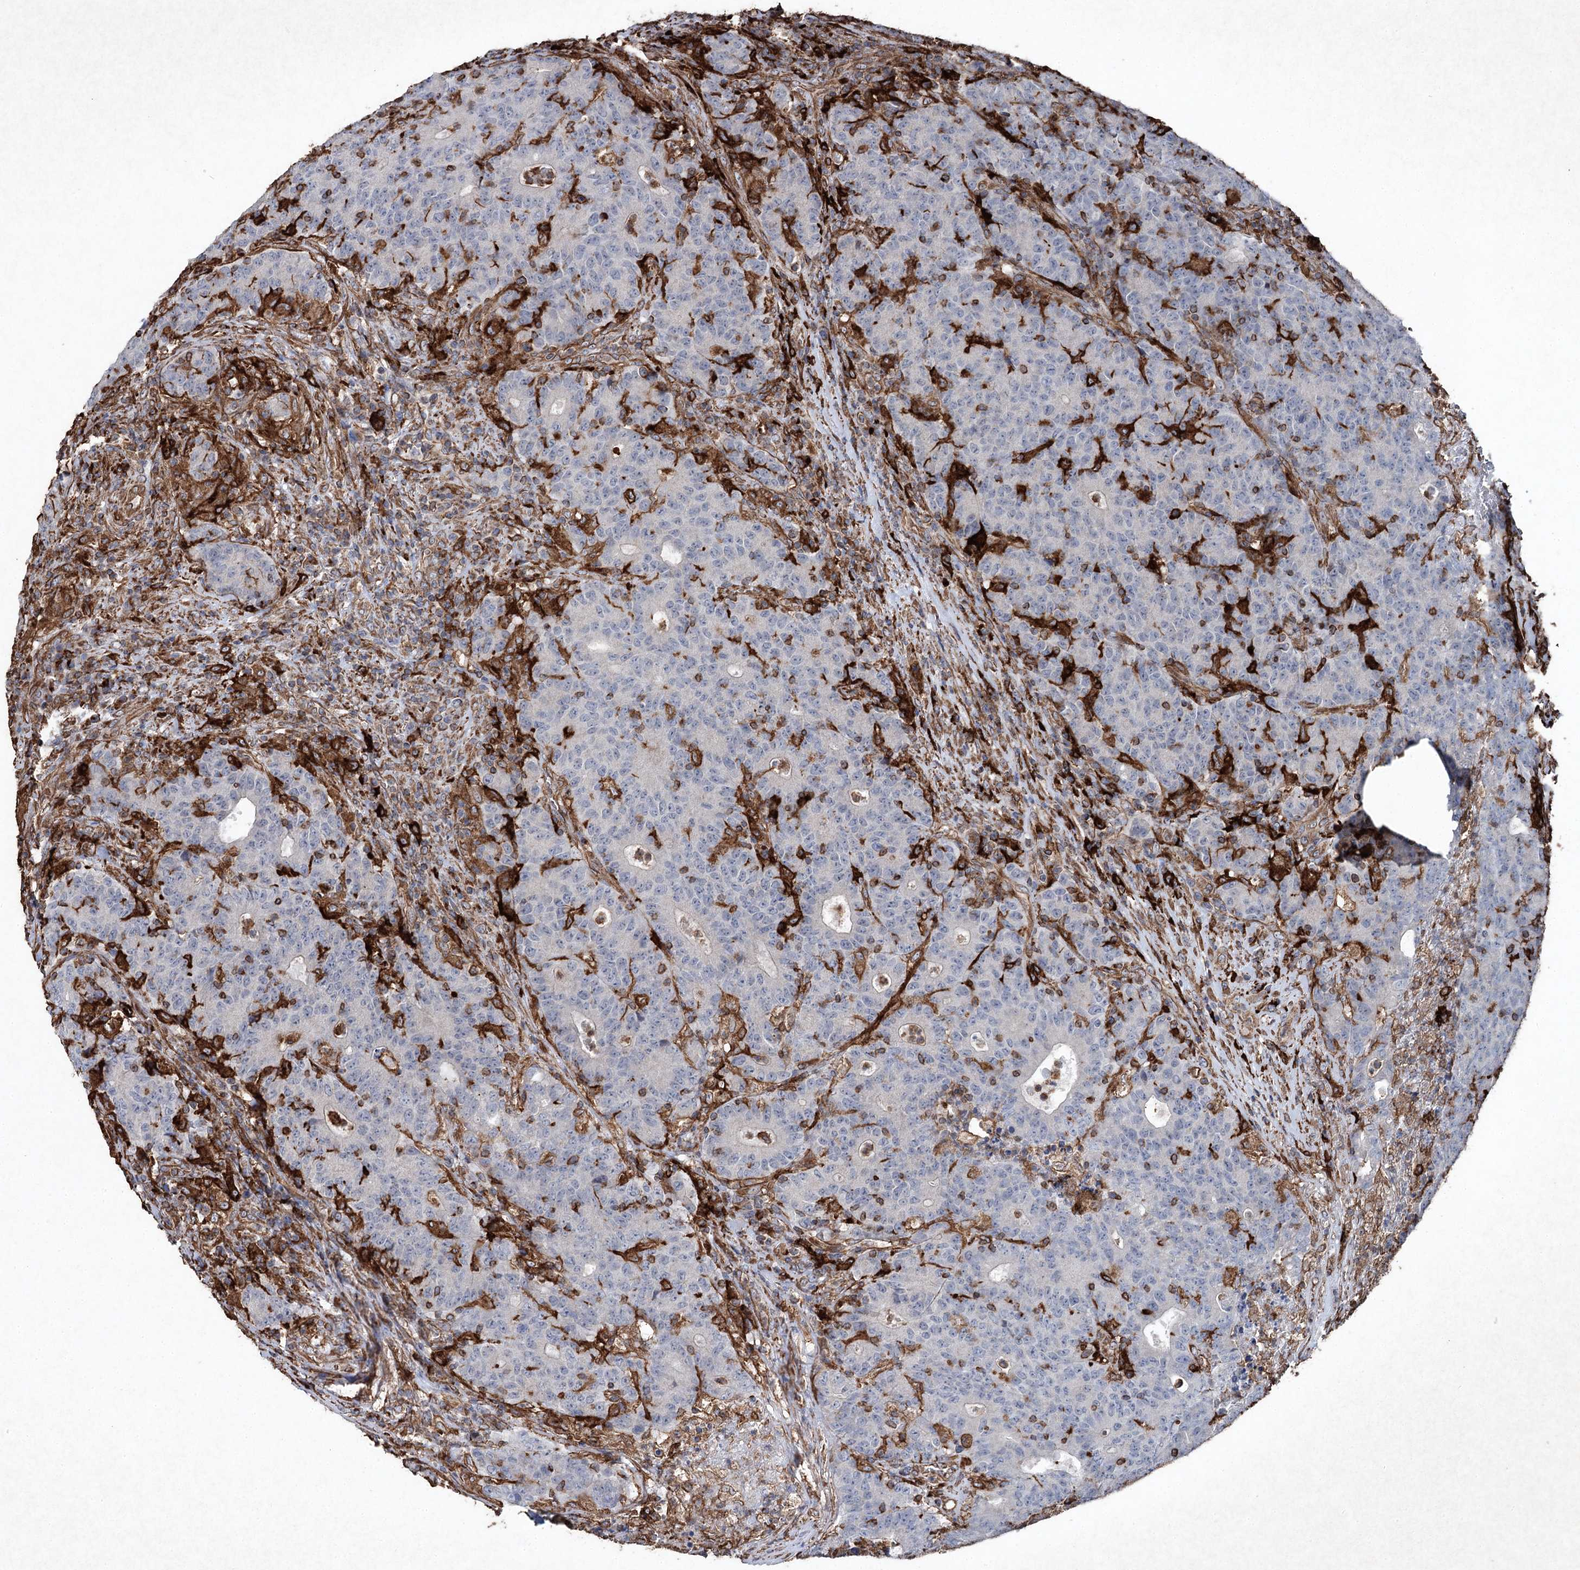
{"staining": {"intensity": "negative", "quantity": "none", "location": "none"}, "tissue": "colorectal cancer", "cell_type": "Tumor cells", "image_type": "cancer", "snomed": [{"axis": "morphology", "description": "Adenocarcinoma, NOS"}, {"axis": "topography", "description": "Colon"}], "caption": "A photomicrograph of adenocarcinoma (colorectal) stained for a protein reveals no brown staining in tumor cells.", "gene": "CLEC4M", "patient": {"sex": "female", "age": 75}}